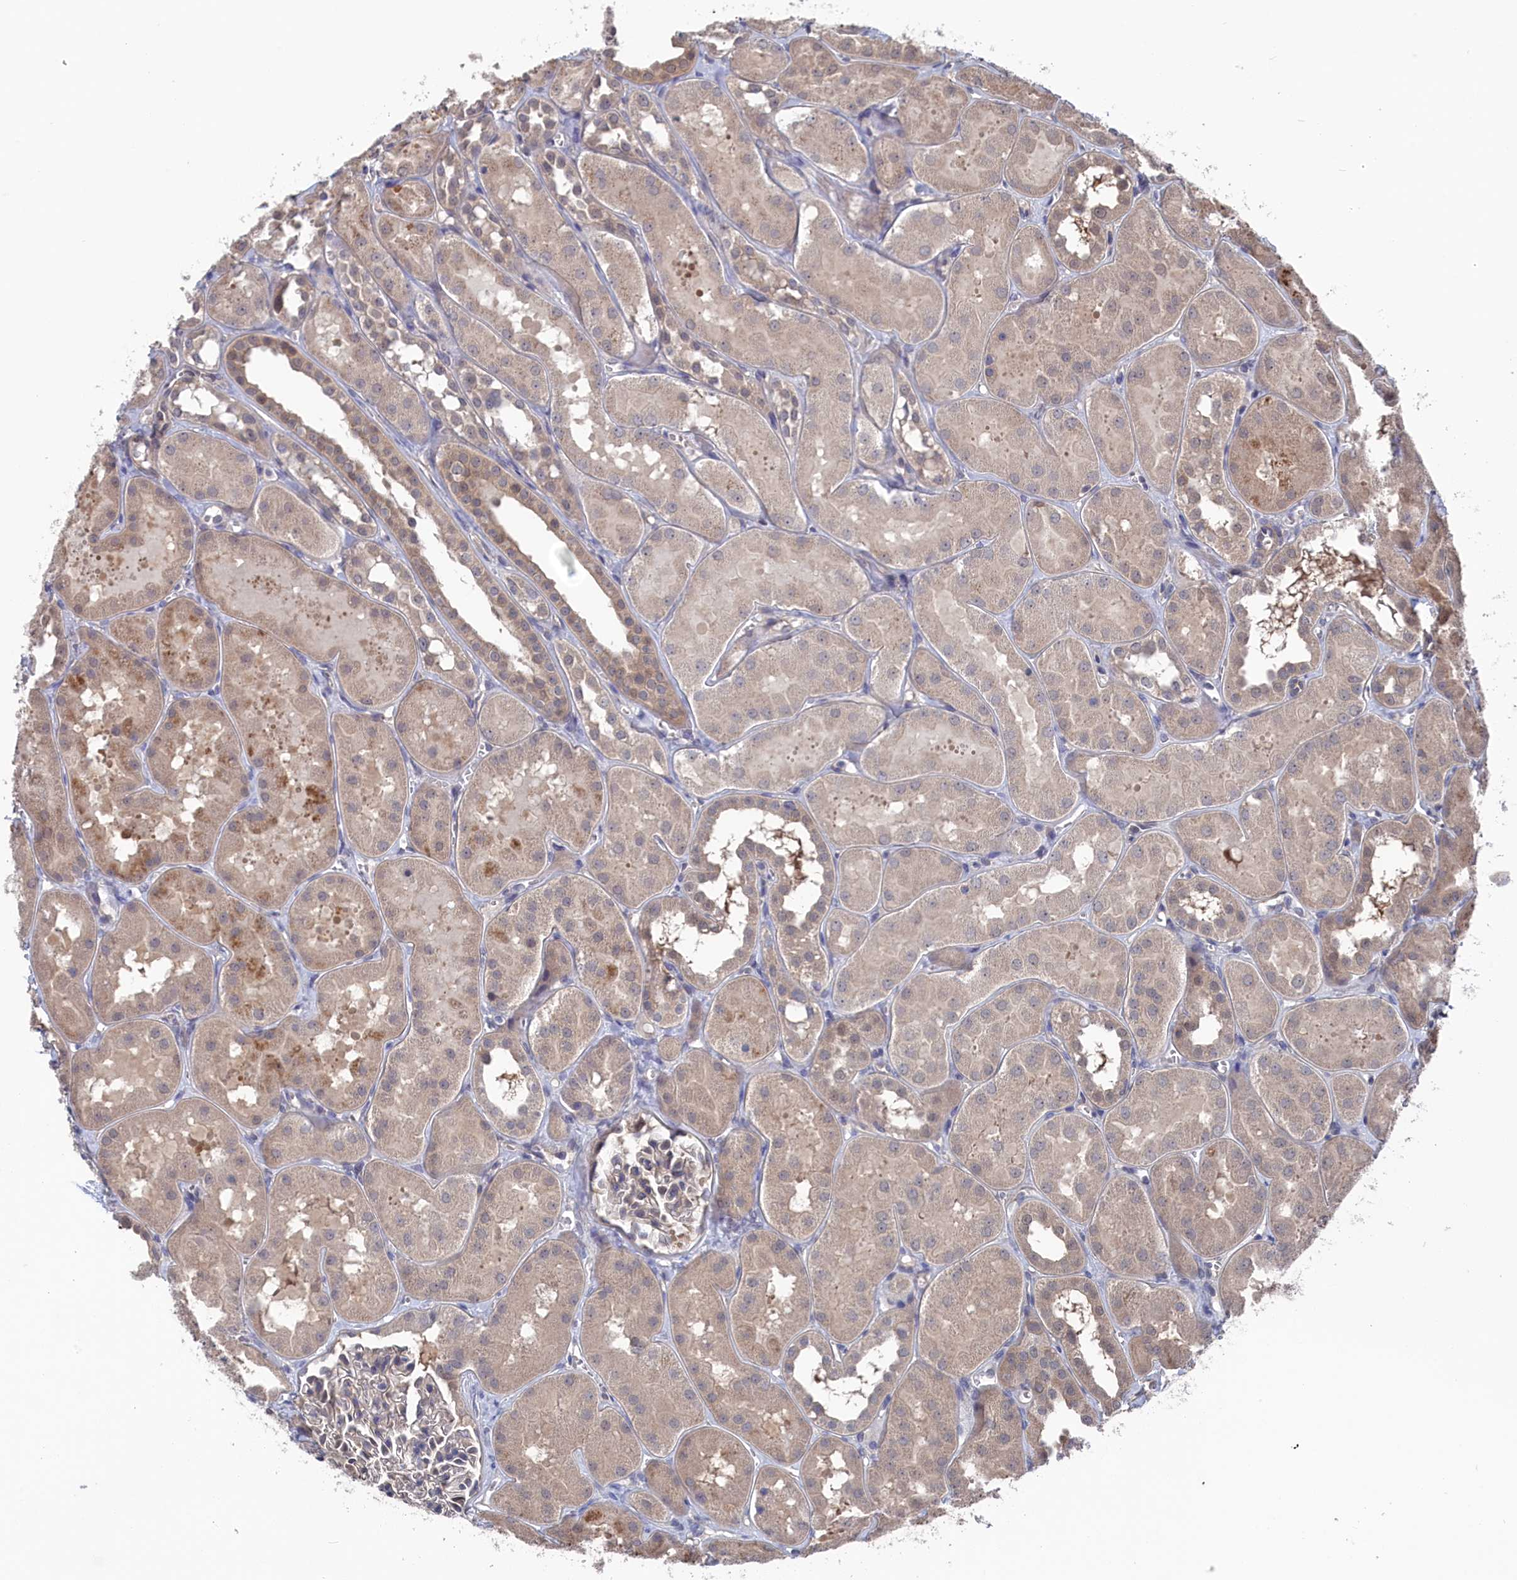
{"staining": {"intensity": "negative", "quantity": "none", "location": "none"}, "tissue": "kidney", "cell_type": "Cells in glomeruli", "image_type": "normal", "snomed": [{"axis": "morphology", "description": "Normal tissue, NOS"}, {"axis": "topography", "description": "Kidney"}, {"axis": "topography", "description": "Urinary bladder"}], "caption": "Cells in glomeruli are negative for brown protein staining in unremarkable kidney. Nuclei are stained in blue.", "gene": "NUTF2", "patient": {"sex": "male", "age": 16}}